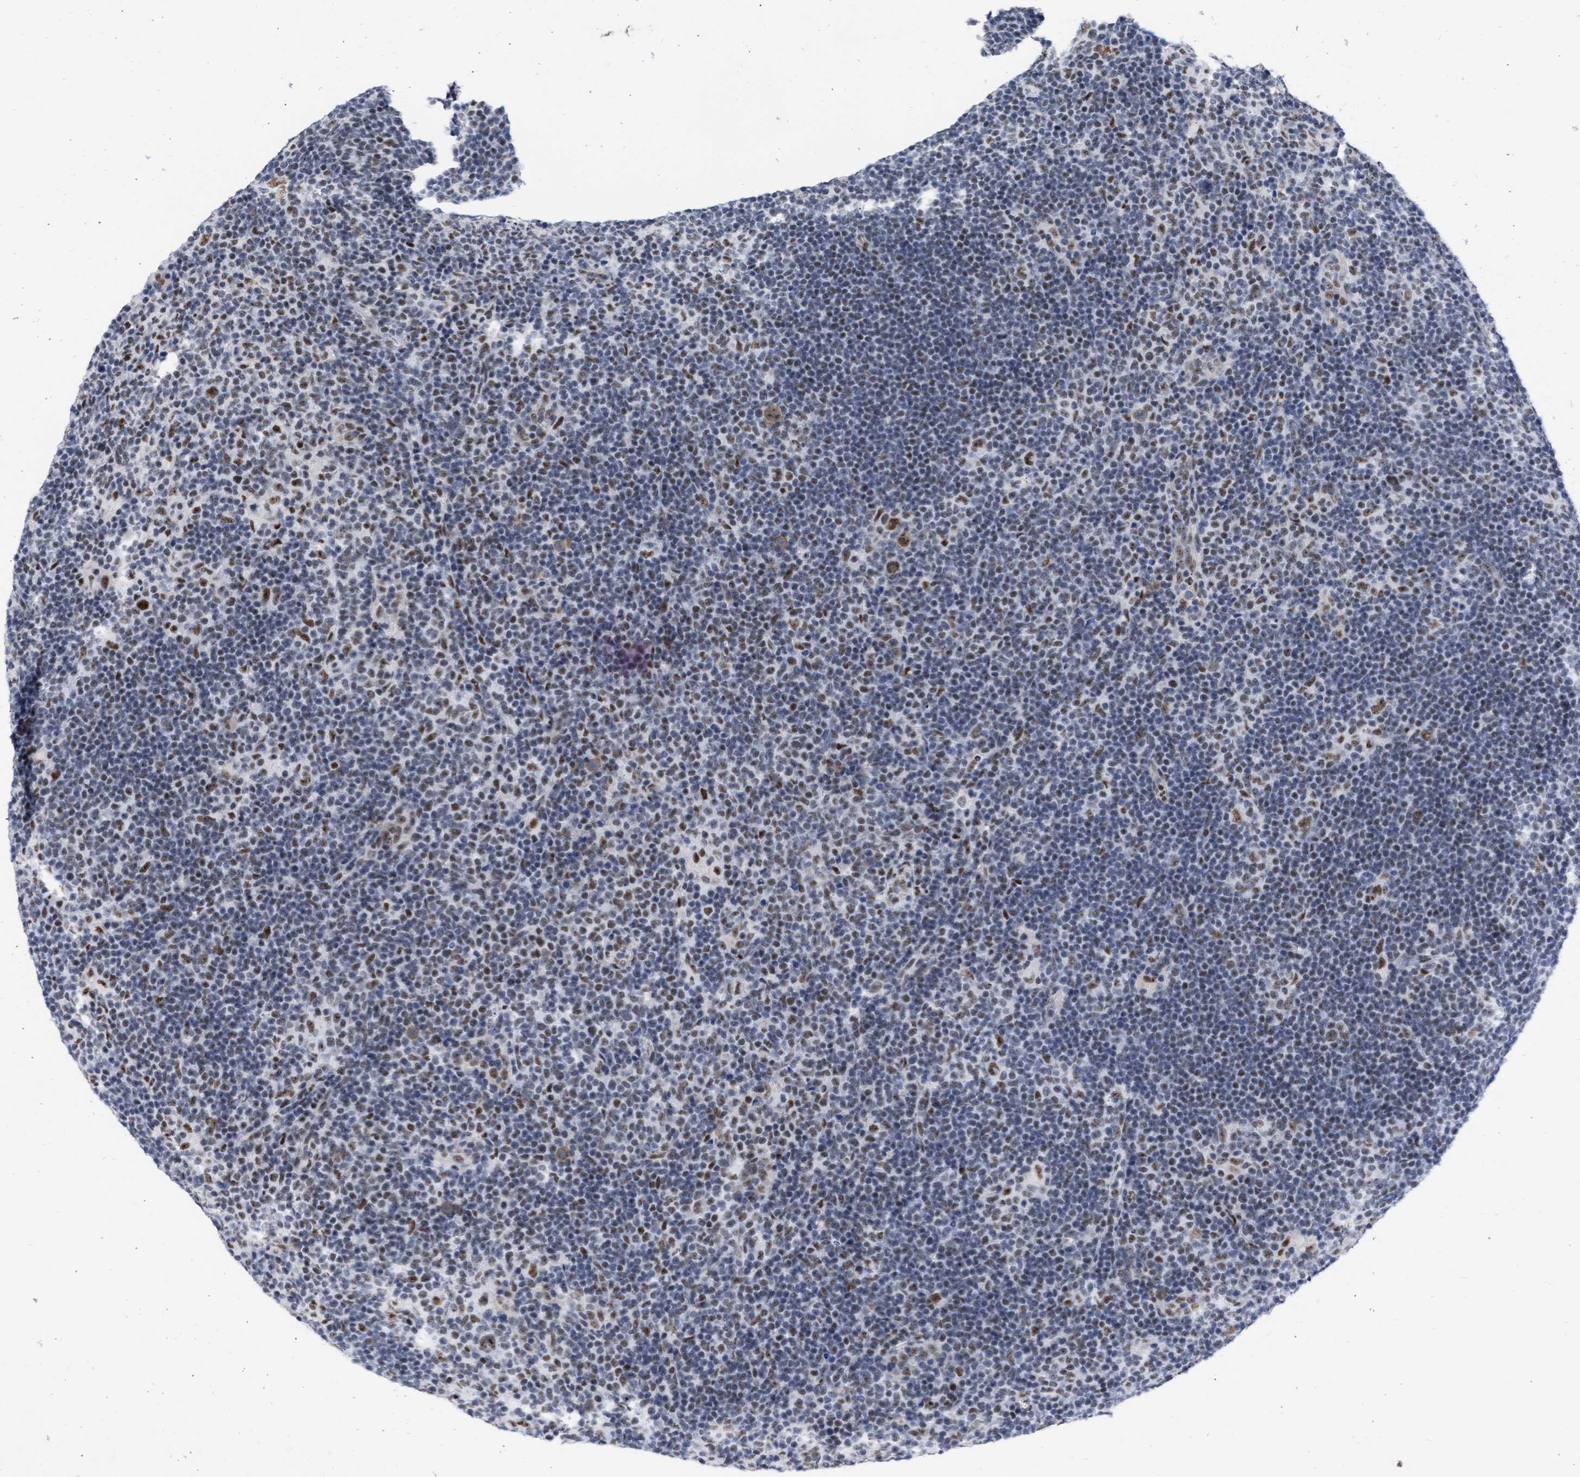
{"staining": {"intensity": "strong", "quantity": ">75%", "location": "nuclear"}, "tissue": "lymphoma", "cell_type": "Tumor cells", "image_type": "cancer", "snomed": [{"axis": "morphology", "description": "Hodgkin's disease, NOS"}, {"axis": "topography", "description": "Lymph node"}], "caption": "Human lymphoma stained with a protein marker reveals strong staining in tumor cells.", "gene": "DDX41", "patient": {"sex": "female", "age": 57}}